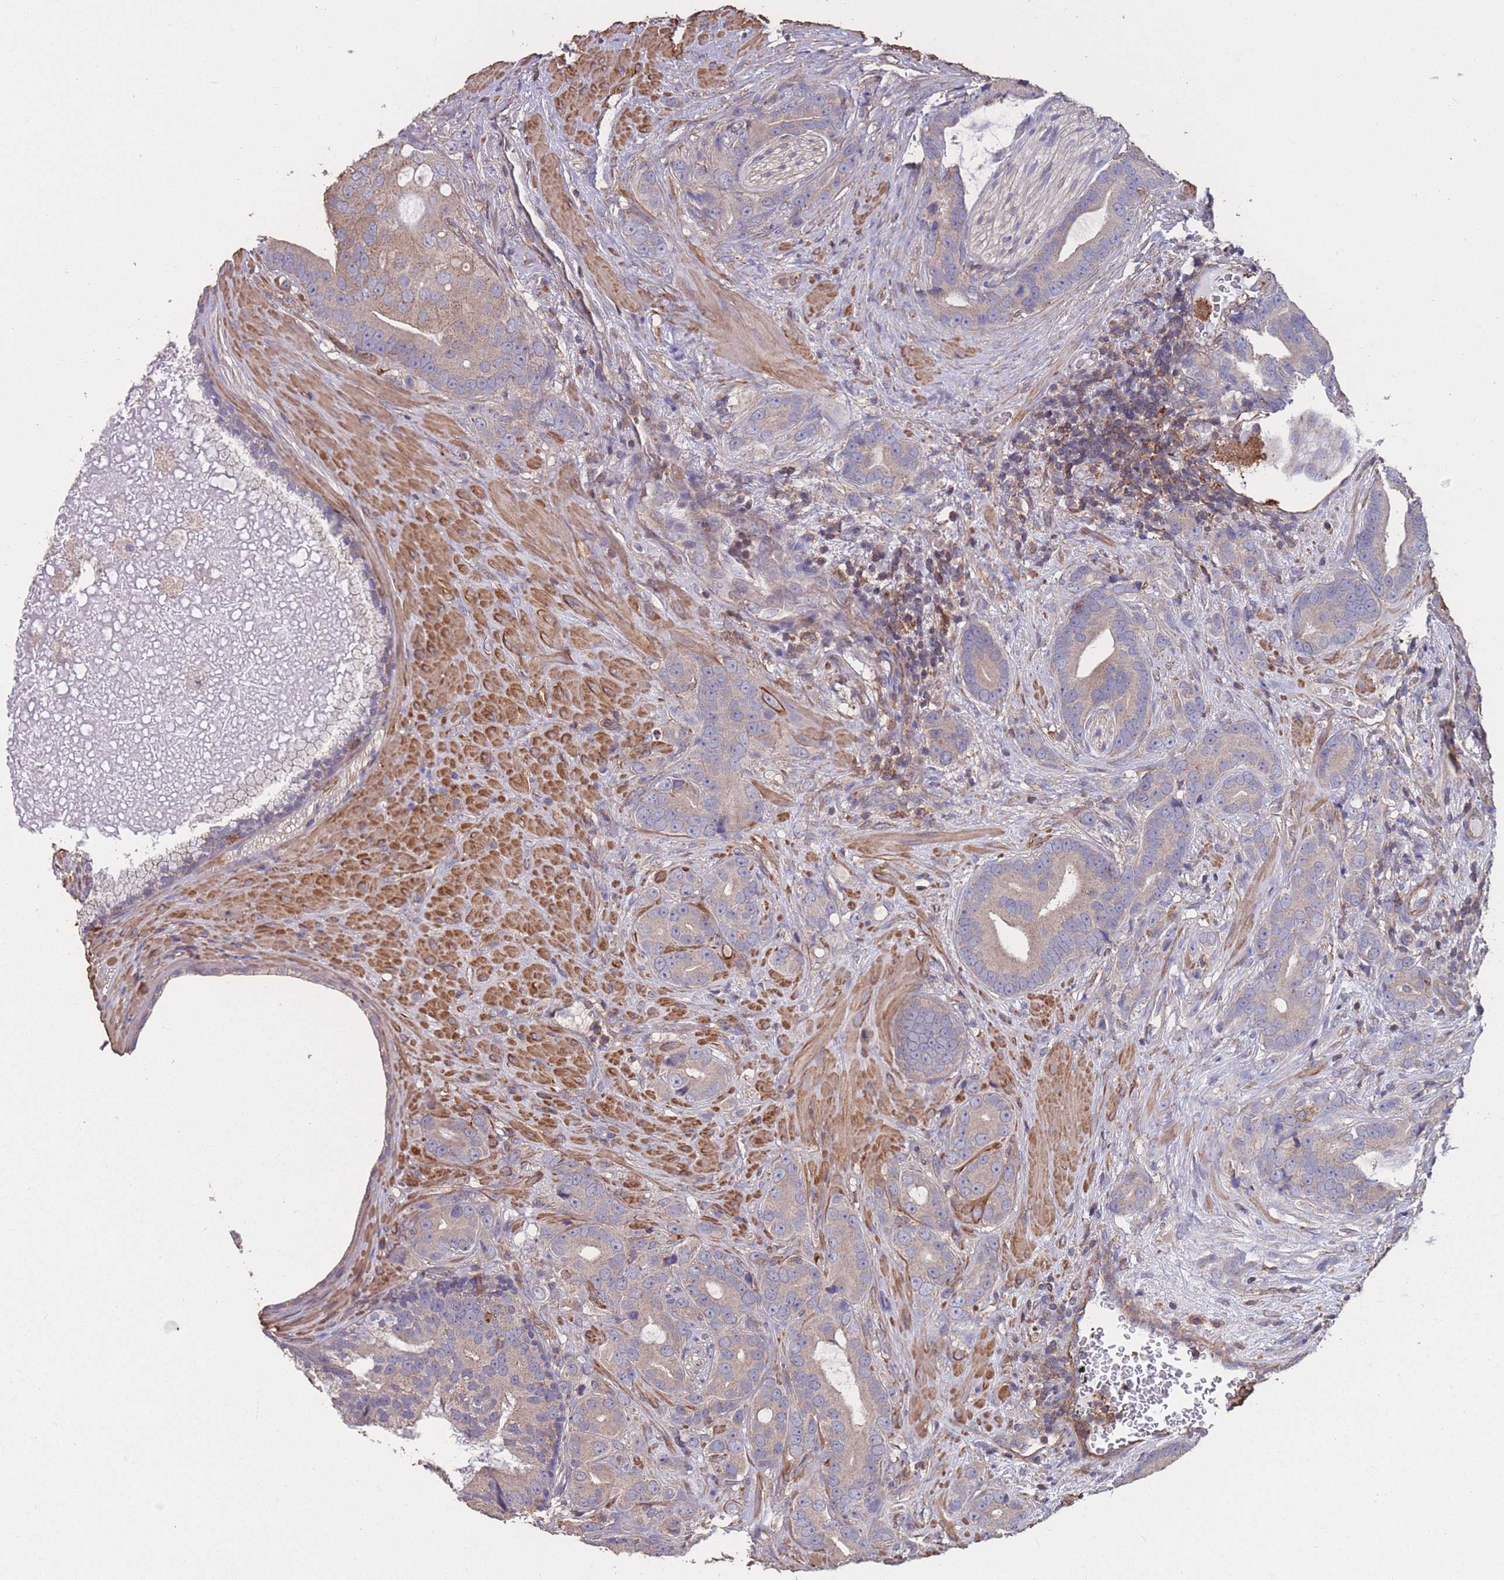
{"staining": {"intensity": "weak", "quantity": "25%-75%", "location": "cytoplasmic/membranous"}, "tissue": "prostate cancer", "cell_type": "Tumor cells", "image_type": "cancer", "snomed": [{"axis": "morphology", "description": "Adenocarcinoma, High grade"}, {"axis": "topography", "description": "Prostate"}], "caption": "There is low levels of weak cytoplasmic/membranous positivity in tumor cells of prostate adenocarcinoma (high-grade), as demonstrated by immunohistochemical staining (brown color).", "gene": "NUDT21", "patient": {"sex": "male", "age": 55}}